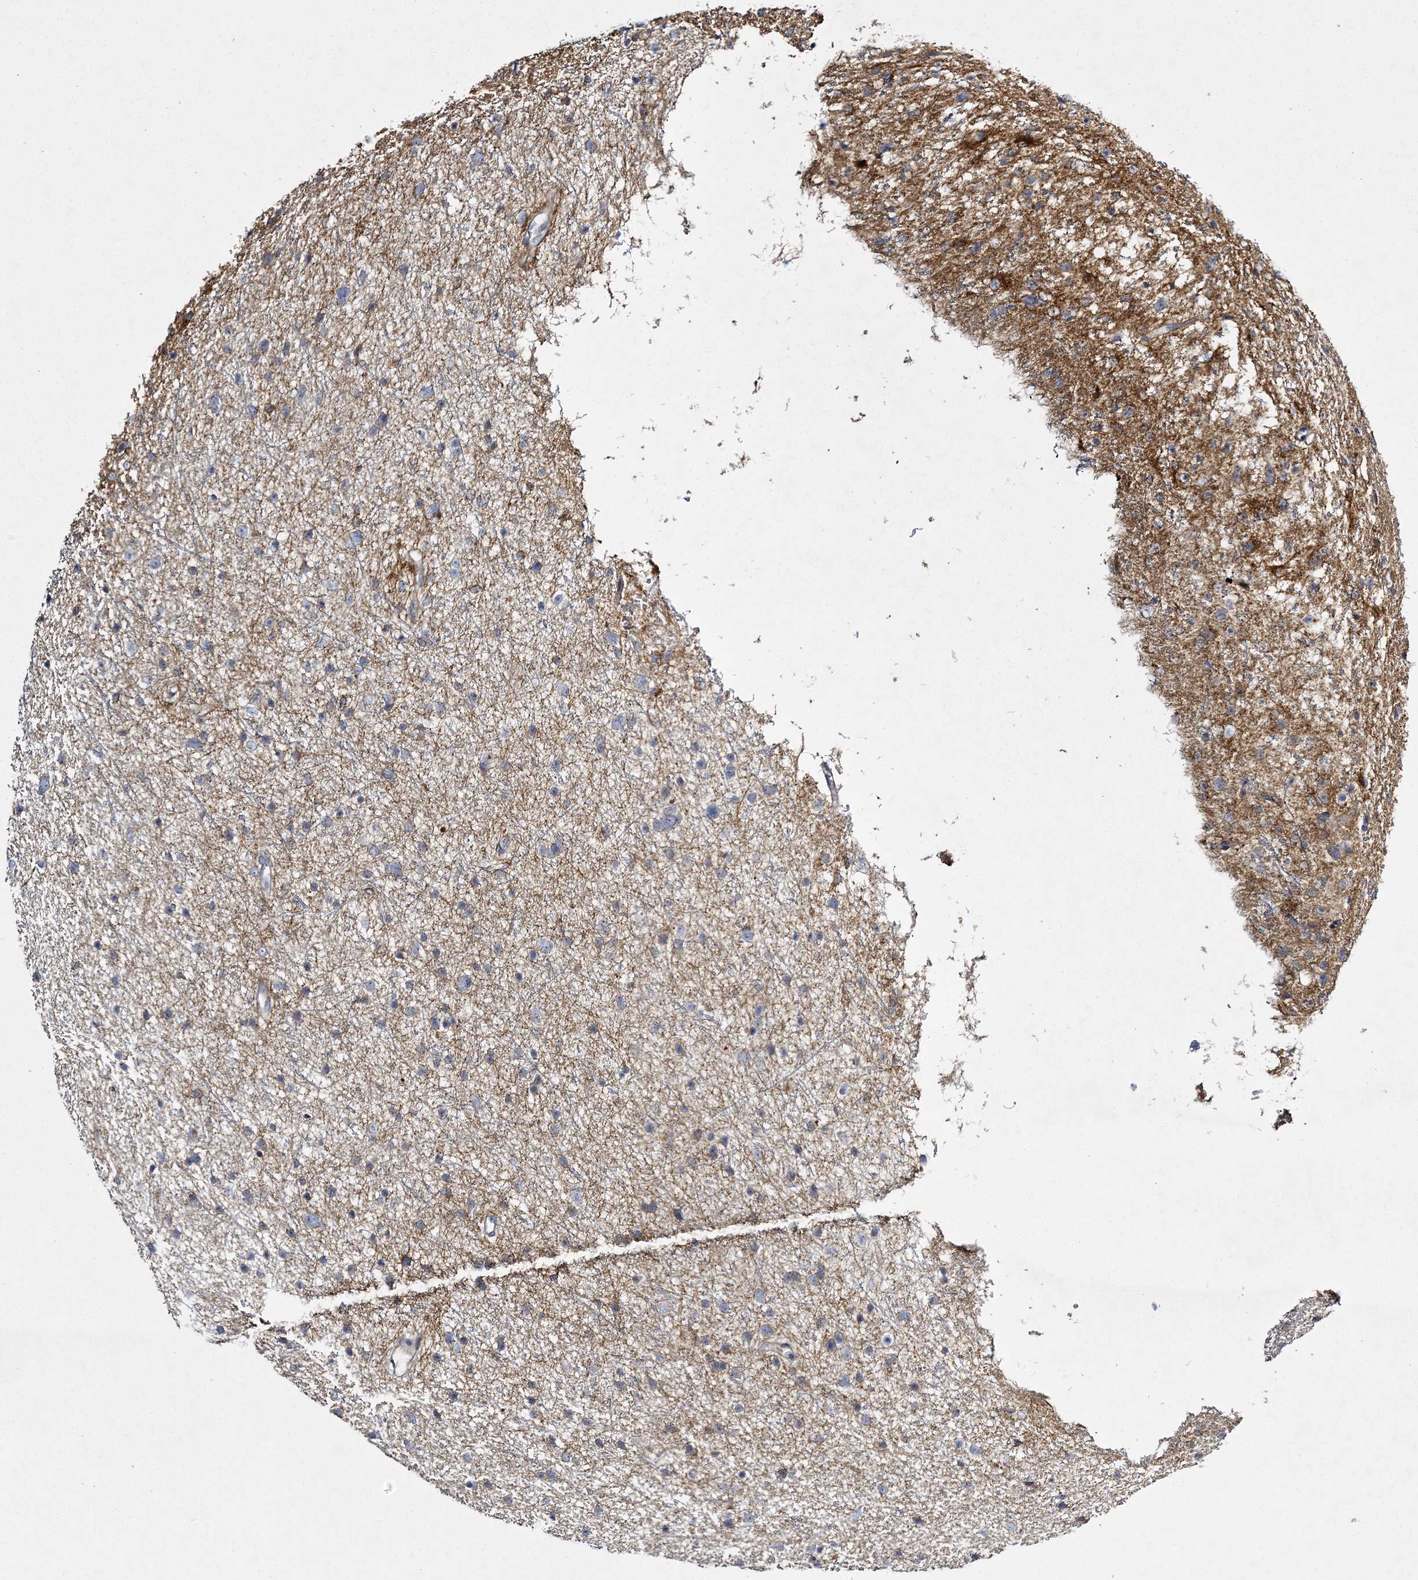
{"staining": {"intensity": "negative", "quantity": "none", "location": "none"}, "tissue": "glioma", "cell_type": "Tumor cells", "image_type": "cancer", "snomed": [{"axis": "morphology", "description": "Glioma, malignant, Low grade"}, {"axis": "topography", "description": "Cerebral cortex"}], "caption": "Glioma was stained to show a protein in brown. There is no significant expression in tumor cells.", "gene": "CALN1", "patient": {"sex": "female", "age": 39}}